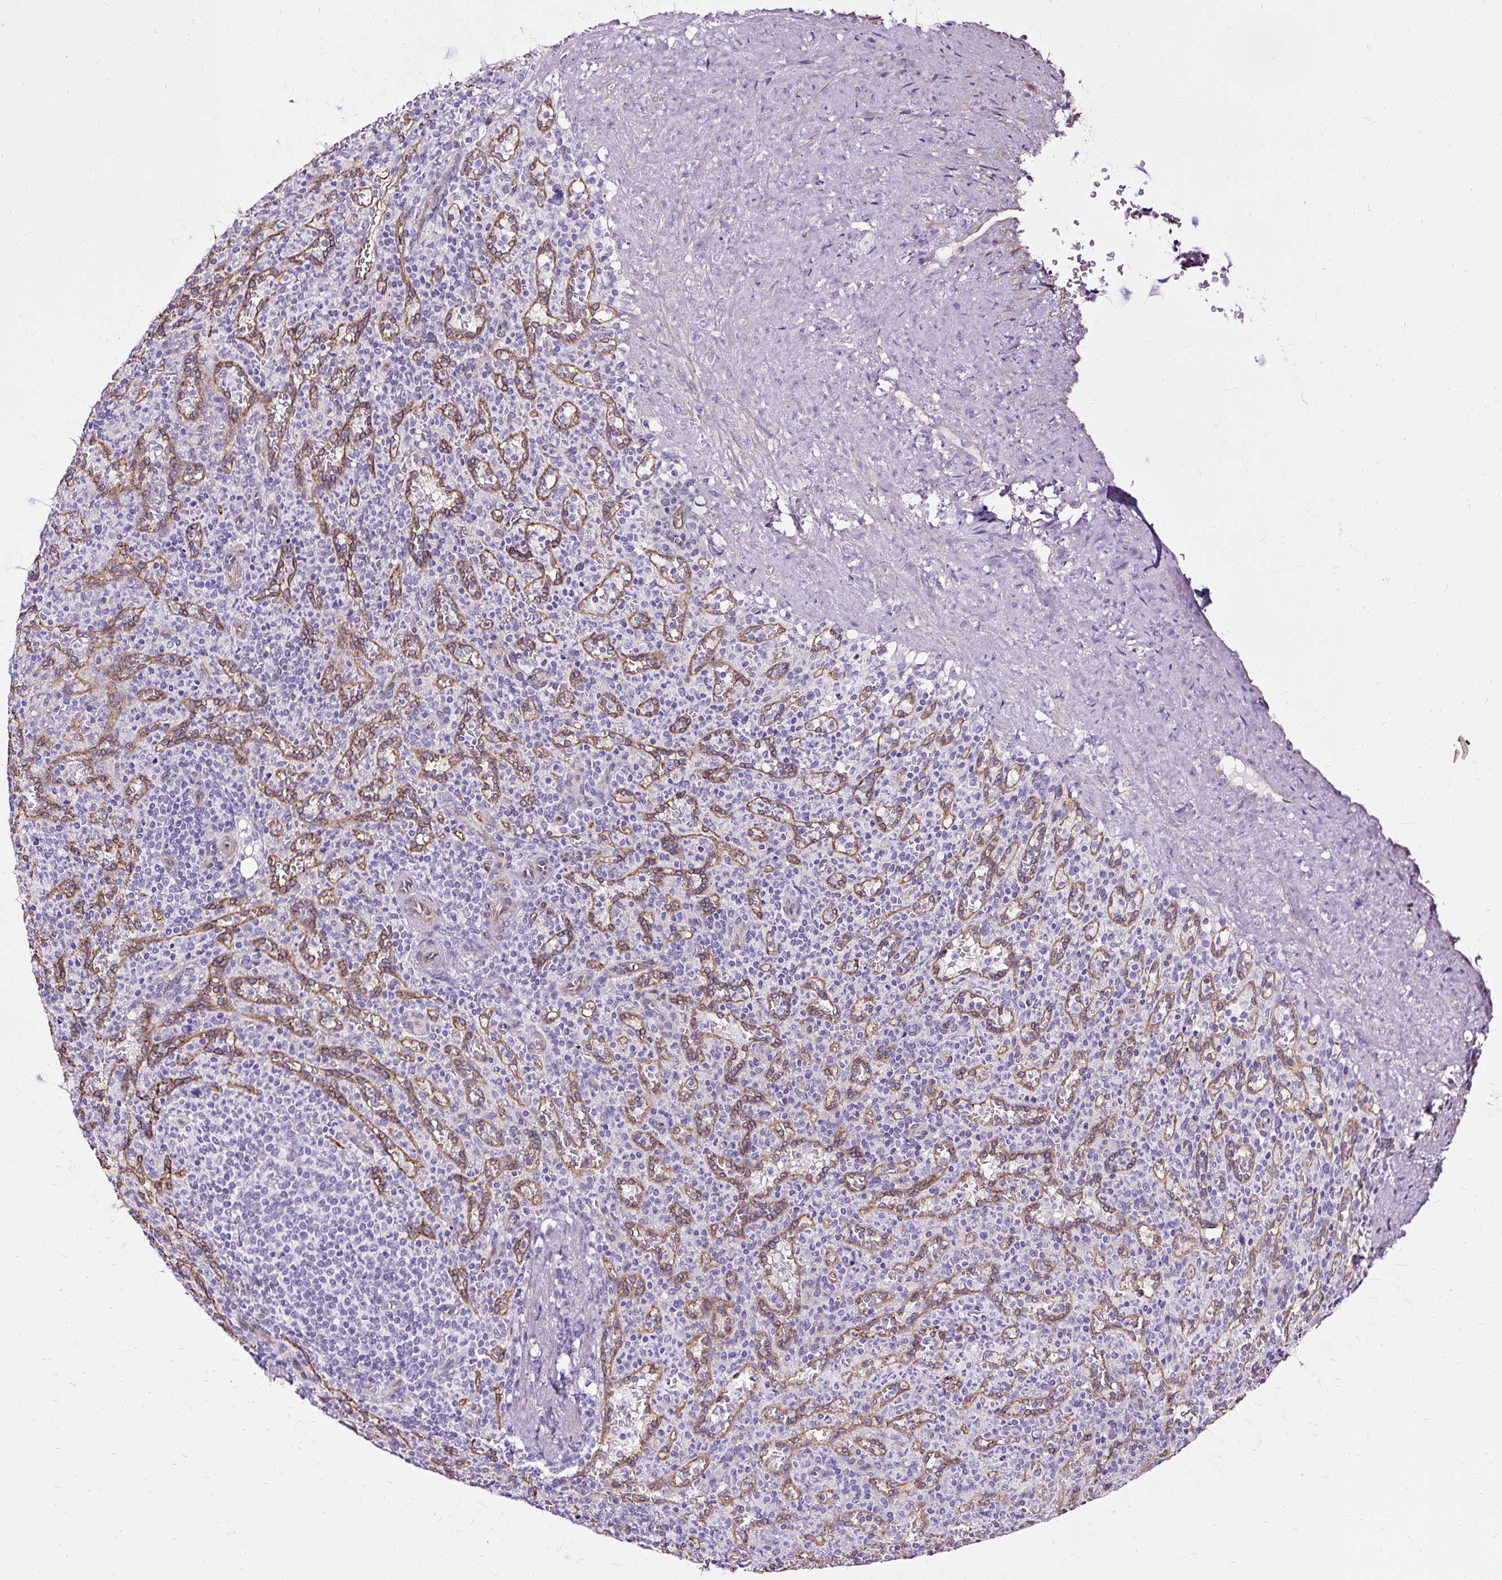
{"staining": {"intensity": "negative", "quantity": "none", "location": "none"}, "tissue": "spleen", "cell_type": "Cells in red pulp", "image_type": "normal", "snomed": [{"axis": "morphology", "description": "Normal tissue, NOS"}, {"axis": "topography", "description": "Spleen"}], "caption": "Immunohistochemistry of benign human spleen exhibits no positivity in cells in red pulp. (DAB (3,3'-diaminobenzidine) IHC with hematoxylin counter stain).", "gene": "SLC7A8", "patient": {"sex": "female", "age": 74}}